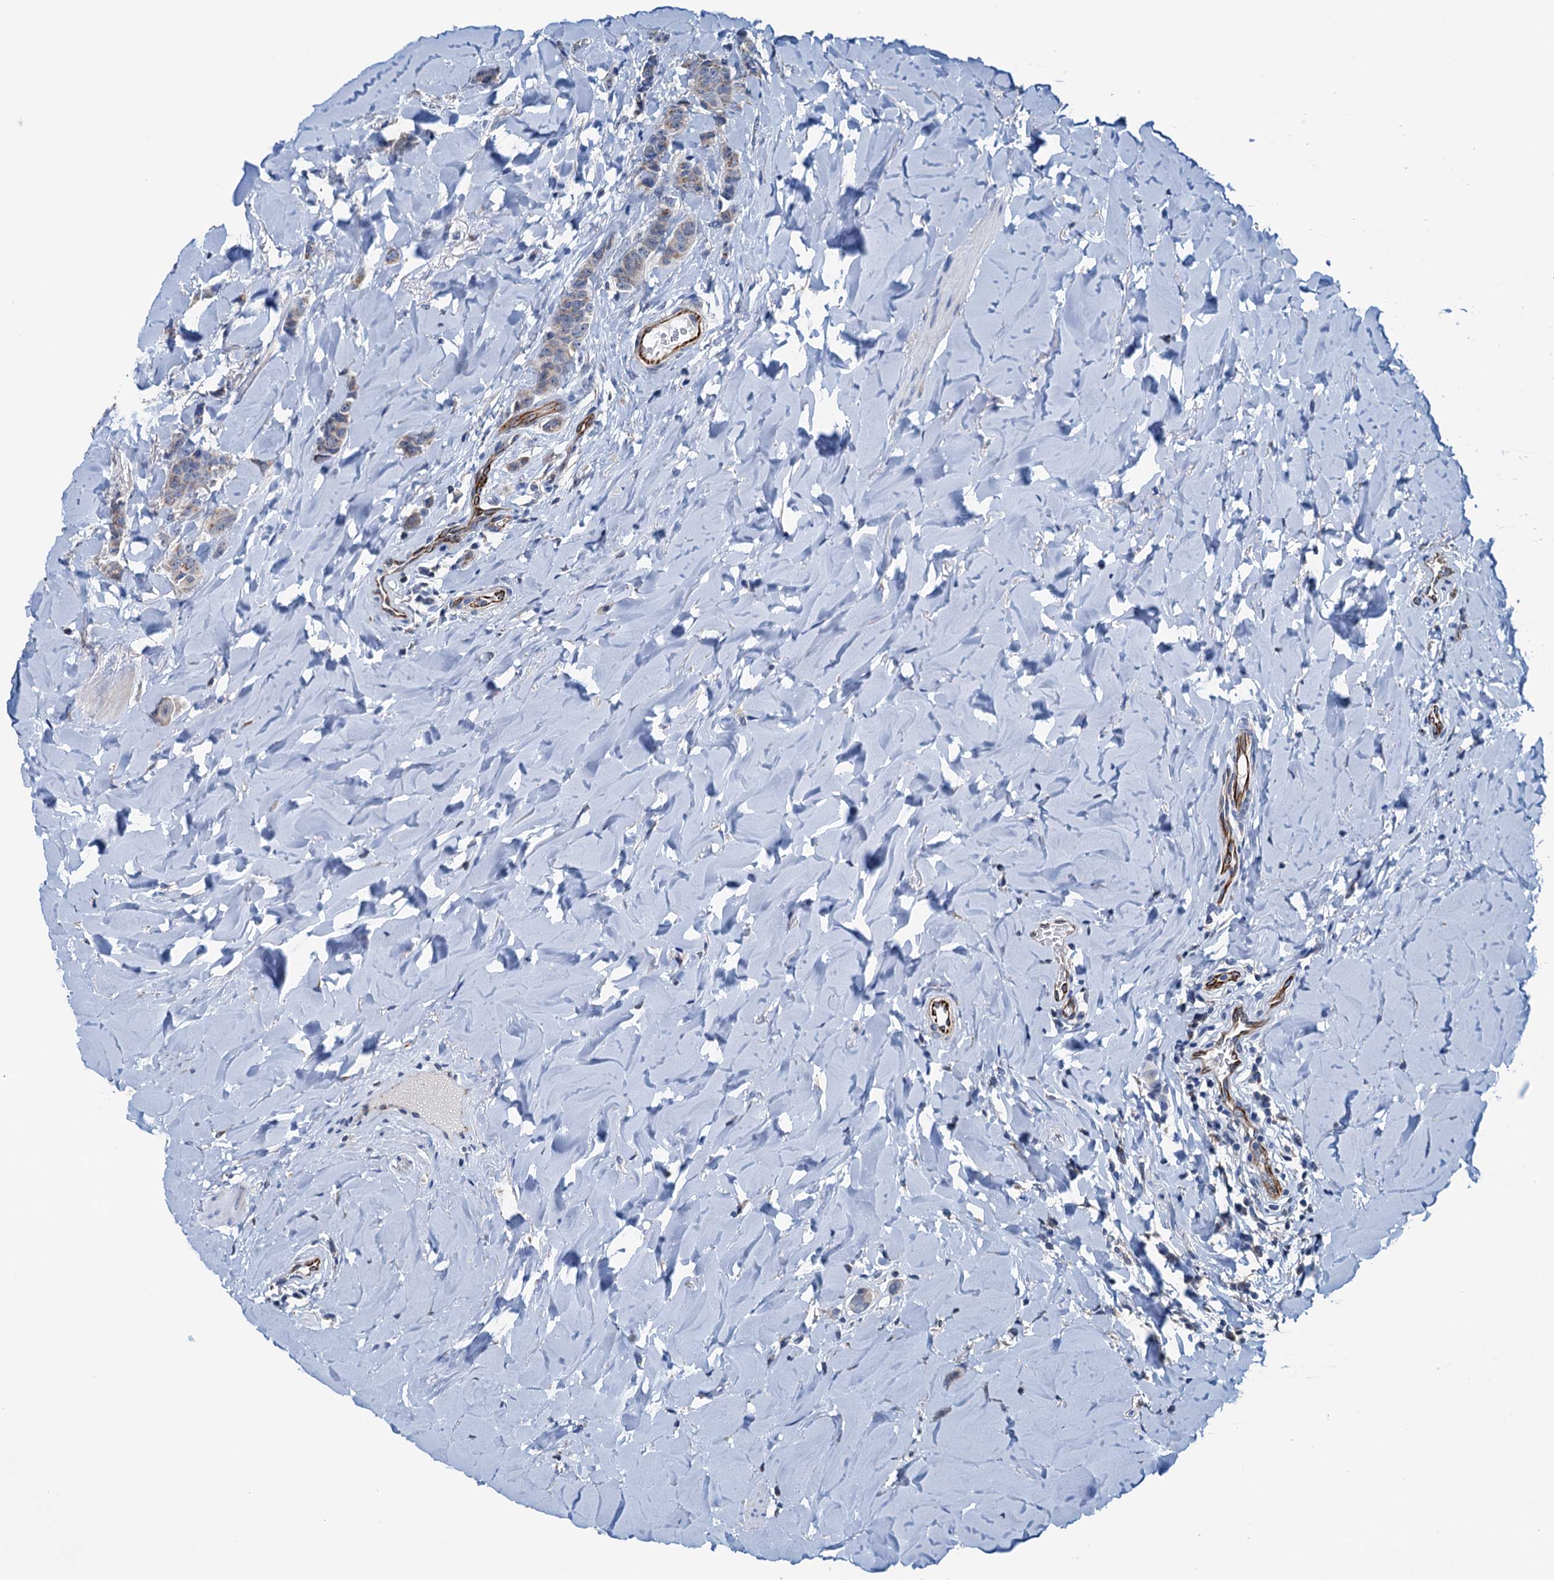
{"staining": {"intensity": "weak", "quantity": "<25%", "location": "cytoplasmic/membranous"}, "tissue": "breast cancer", "cell_type": "Tumor cells", "image_type": "cancer", "snomed": [{"axis": "morphology", "description": "Duct carcinoma"}, {"axis": "topography", "description": "Breast"}], "caption": "Image shows no protein staining in tumor cells of breast intraductal carcinoma tissue. (DAB immunohistochemistry visualized using brightfield microscopy, high magnification).", "gene": "ELAC1", "patient": {"sex": "female", "age": 40}}